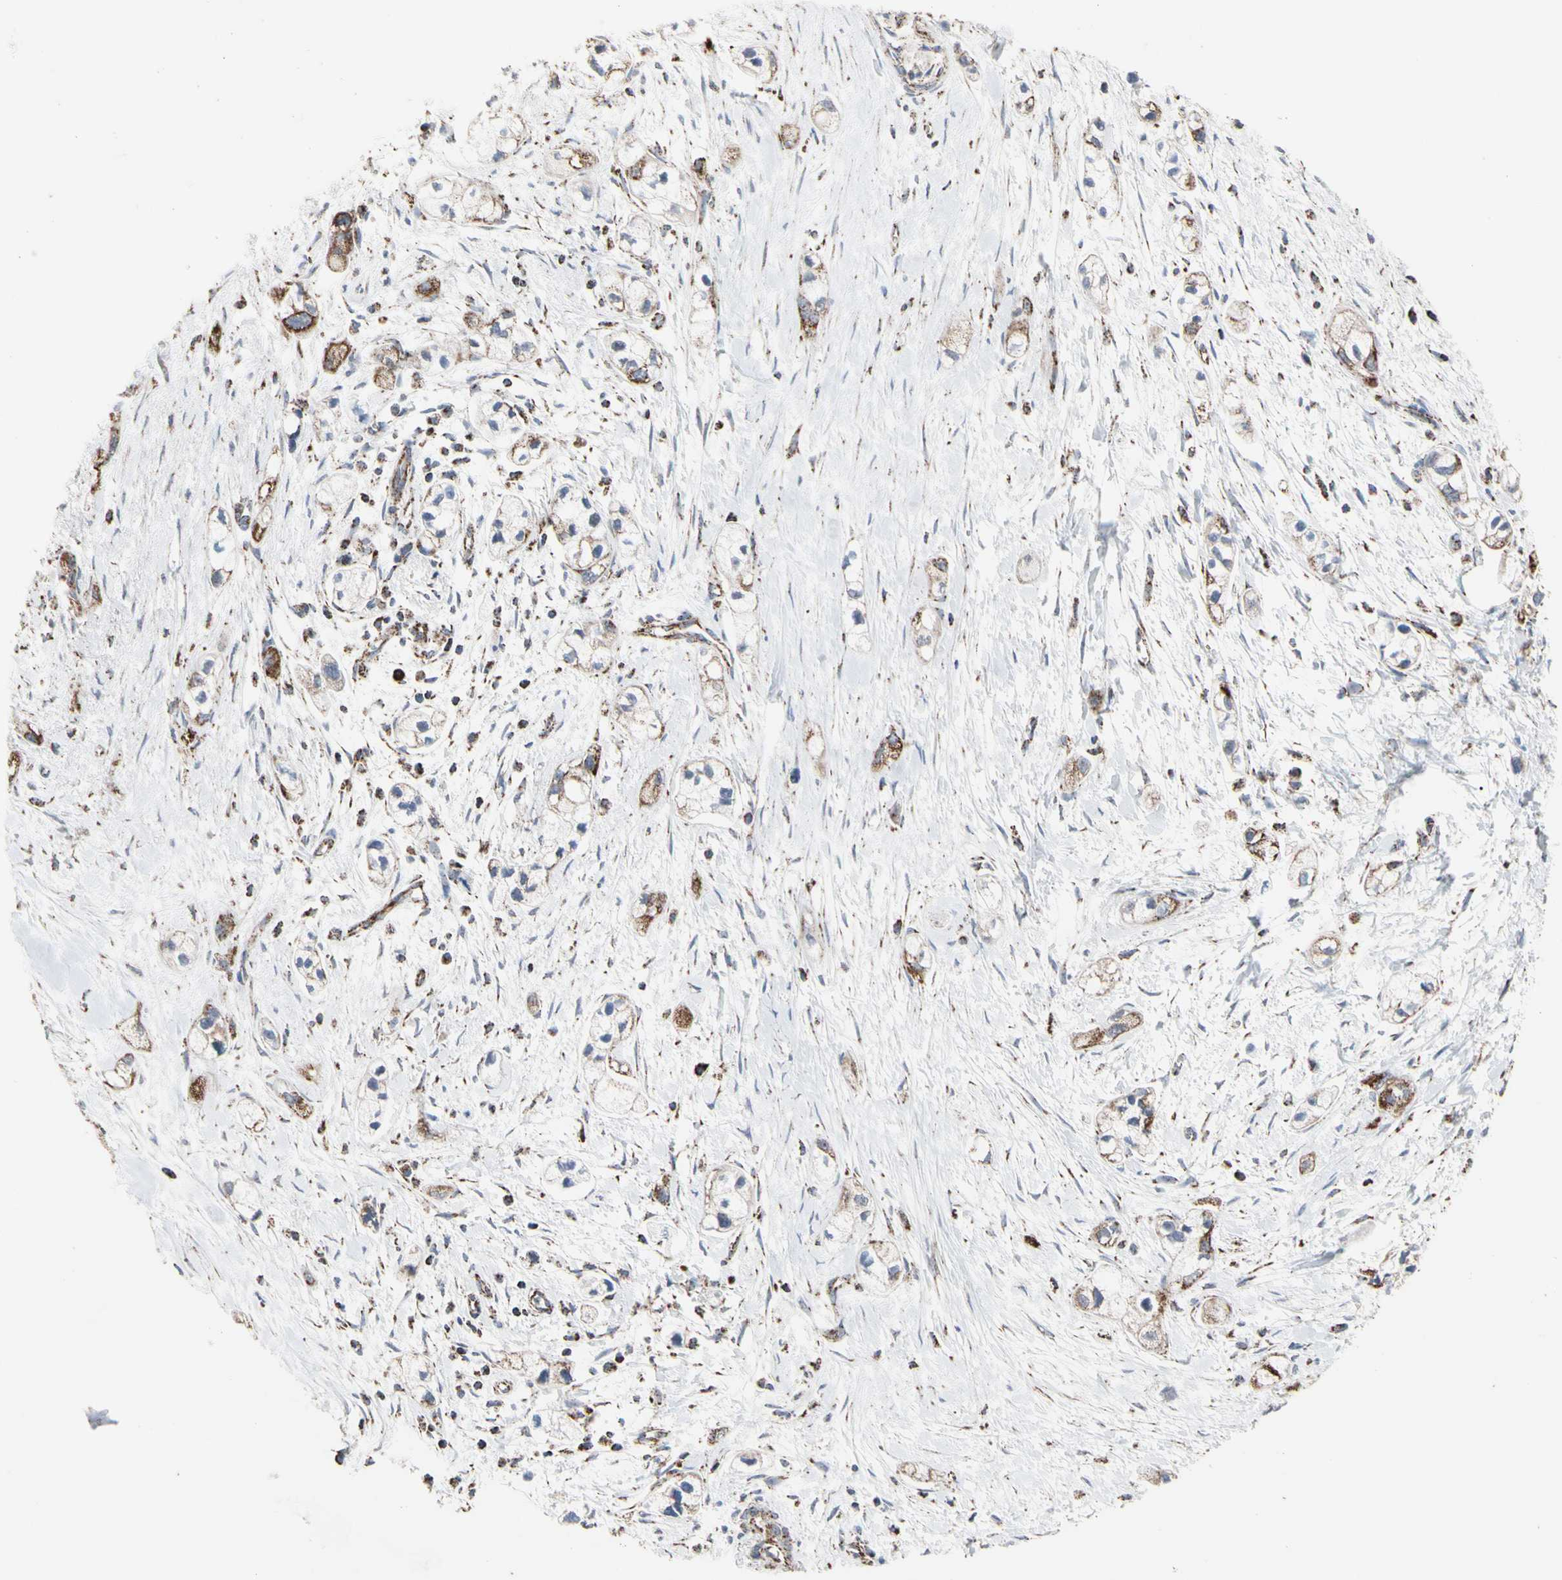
{"staining": {"intensity": "strong", "quantity": ">75%", "location": "cytoplasmic/membranous"}, "tissue": "pancreatic cancer", "cell_type": "Tumor cells", "image_type": "cancer", "snomed": [{"axis": "morphology", "description": "Adenocarcinoma, NOS"}, {"axis": "topography", "description": "Pancreas"}], "caption": "Protein expression analysis of pancreatic cancer shows strong cytoplasmic/membranous positivity in about >75% of tumor cells. (DAB (3,3'-diaminobenzidine) = brown stain, brightfield microscopy at high magnification).", "gene": "FAM110B", "patient": {"sex": "male", "age": 74}}